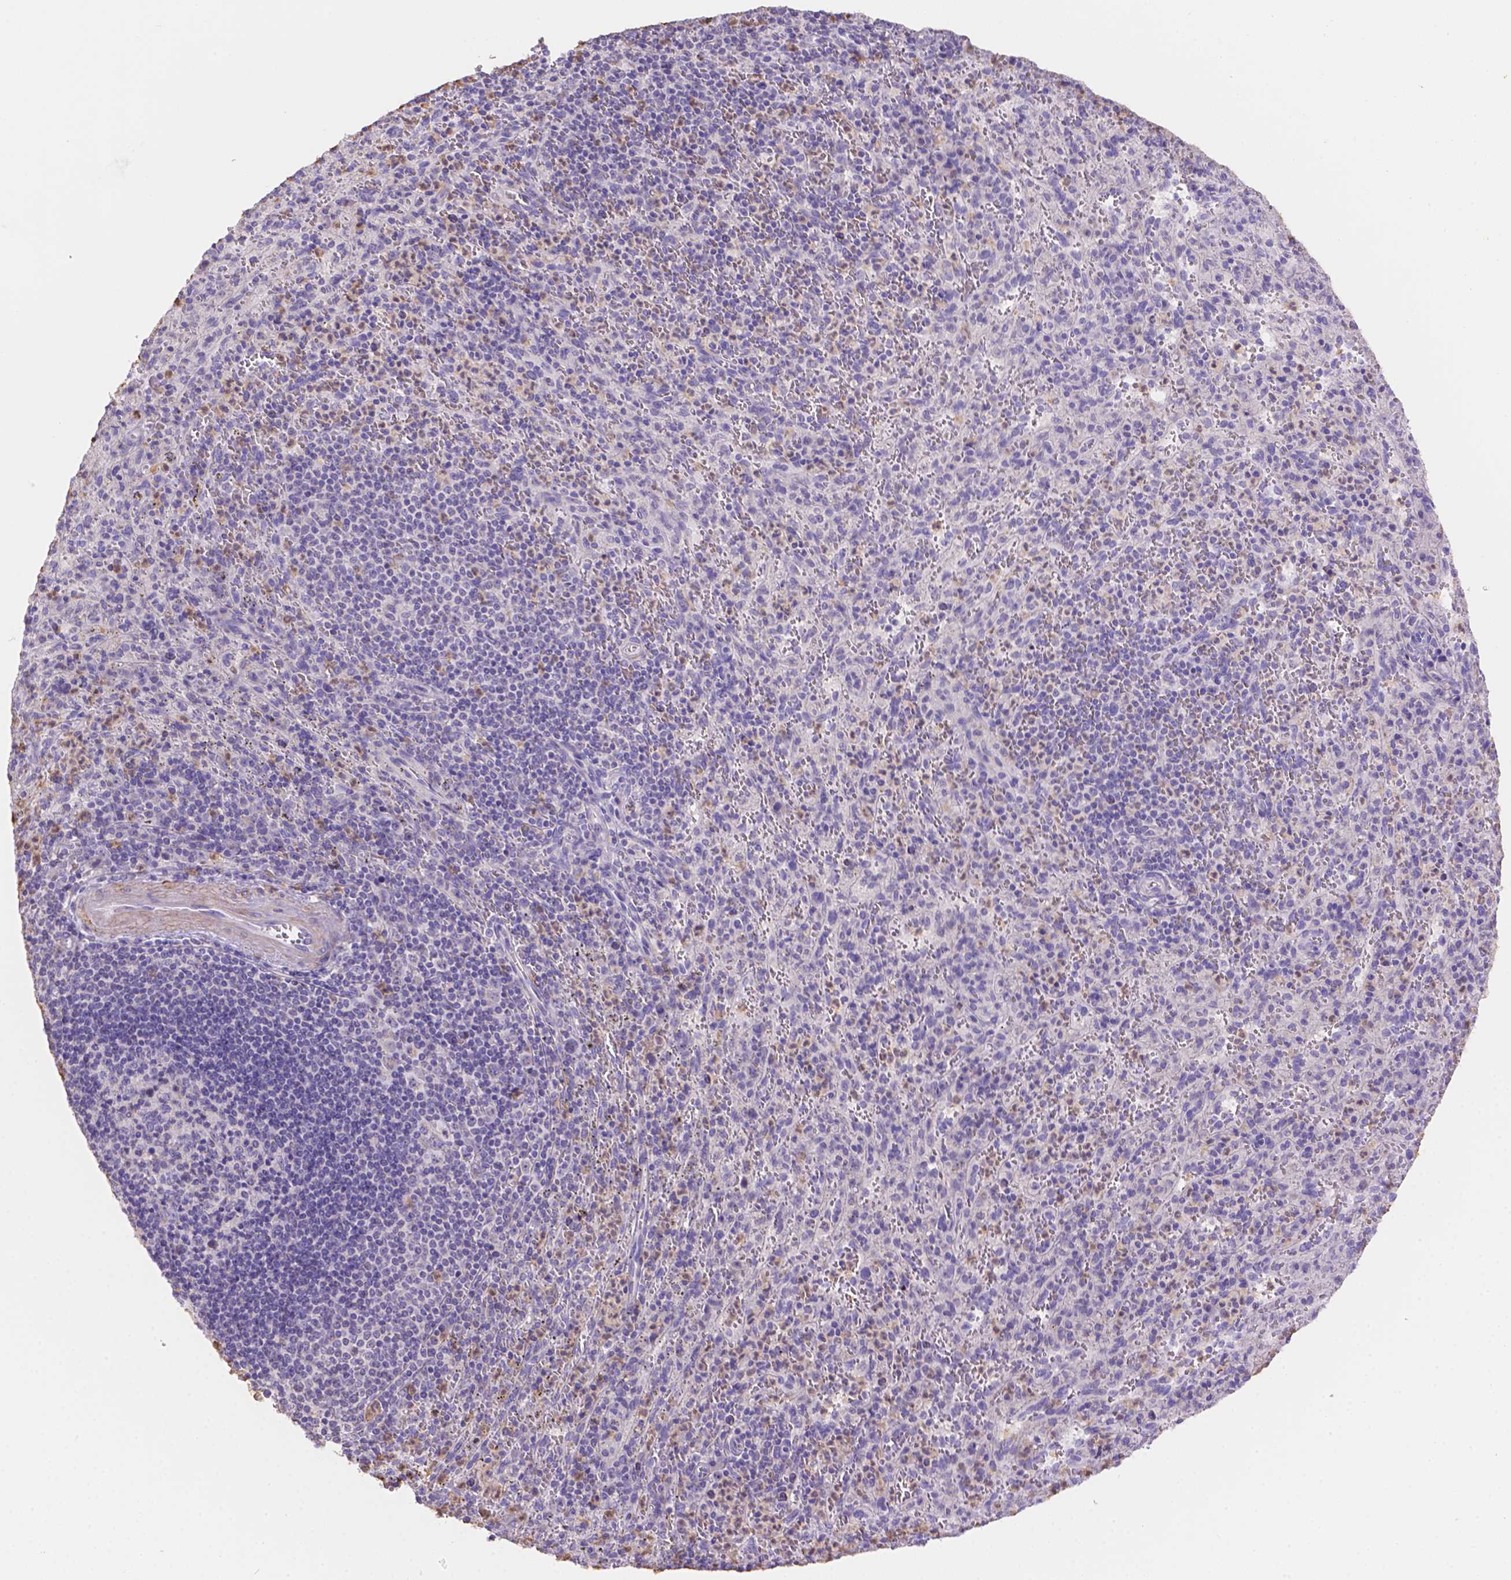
{"staining": {"intensity": "weak", "quantity": "<25%", "location": "cytoplasmic/membranous"}, "tissue": "spleen", "cell_type": "Cells in red pulp", "image_type": "normal", "snomed": [{"axis": "morphology", "description": "Normal tissue, NOS"}, {"axis": "topography", "description": "Spleen"}], "caption": "High power microscopy histopathology image of an immunohistochemistry (IHC) image of unremarkable spleen, revealing no significant expression in cells in red pulp. (IHC, brightfield microscopy, high magnification).", "gene": "NXPE2", "patient": {"sex": "male", "age": 57}}